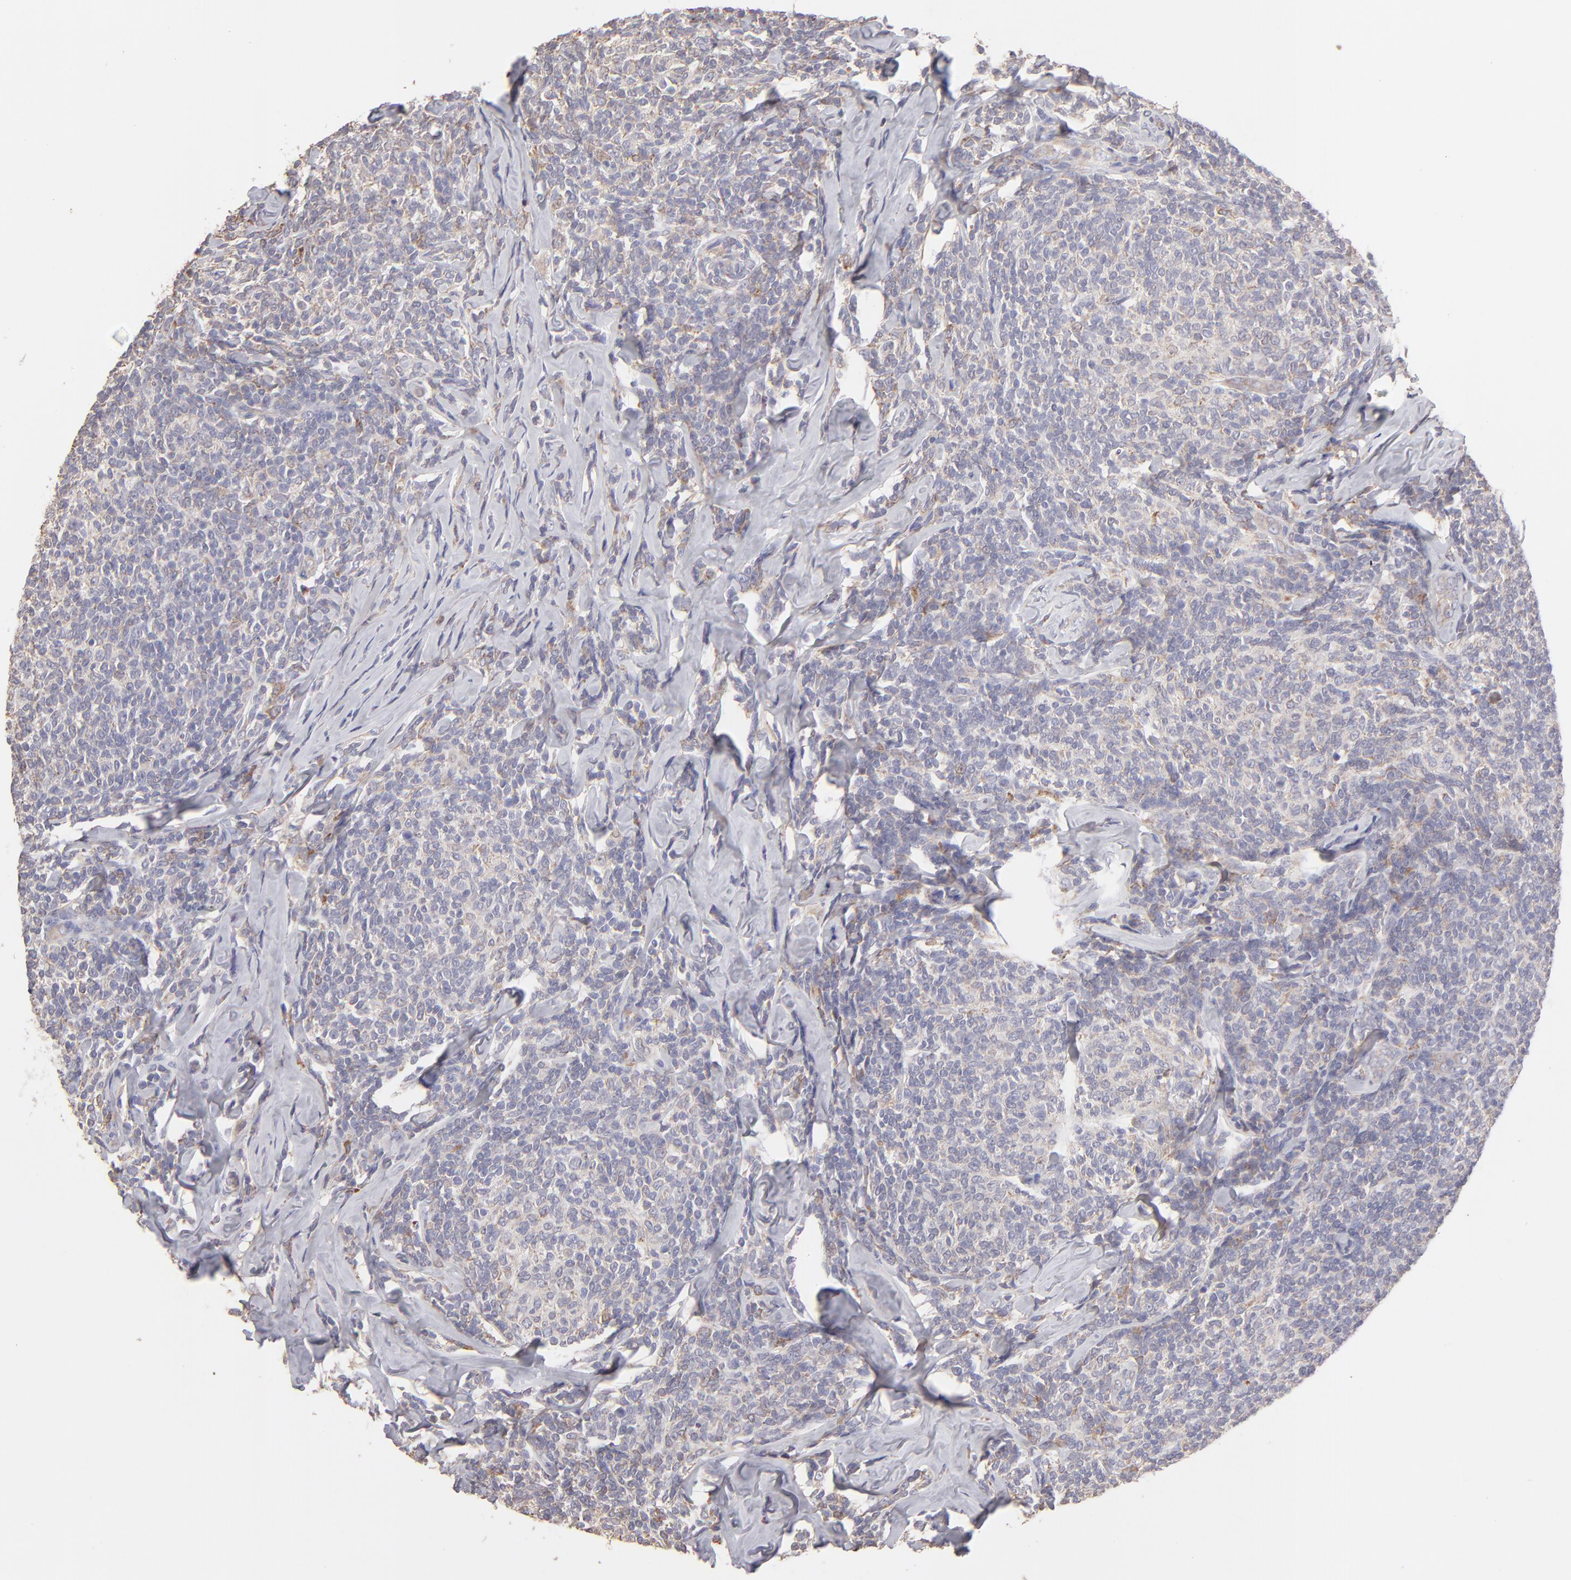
{"staining": {"intensity": "weak", "quantity": "25%-75%", "location": "cytoplasmic/membranous"}, "tissue": "lymphoma", "cell_type": "Tumor cells", "image_type": "cancer", "snomed": [{"axis": "morphology", "description": "Malignant lymphoma, non-Hodgkin's type, Low grade"}, {"axis": "topography", "description": "Lymph node"}], "caption": "IHC (DAB (3,3'-diaminobenzidine)) staining of low-grade malignant lymphoma, non-Hodgkin's type reveals weak cytoplasmic/membranous protein positivity in about 25%-75% of tumor cells.", "gene": "CALR", "patient": {"sex": "female", "age": 56}}